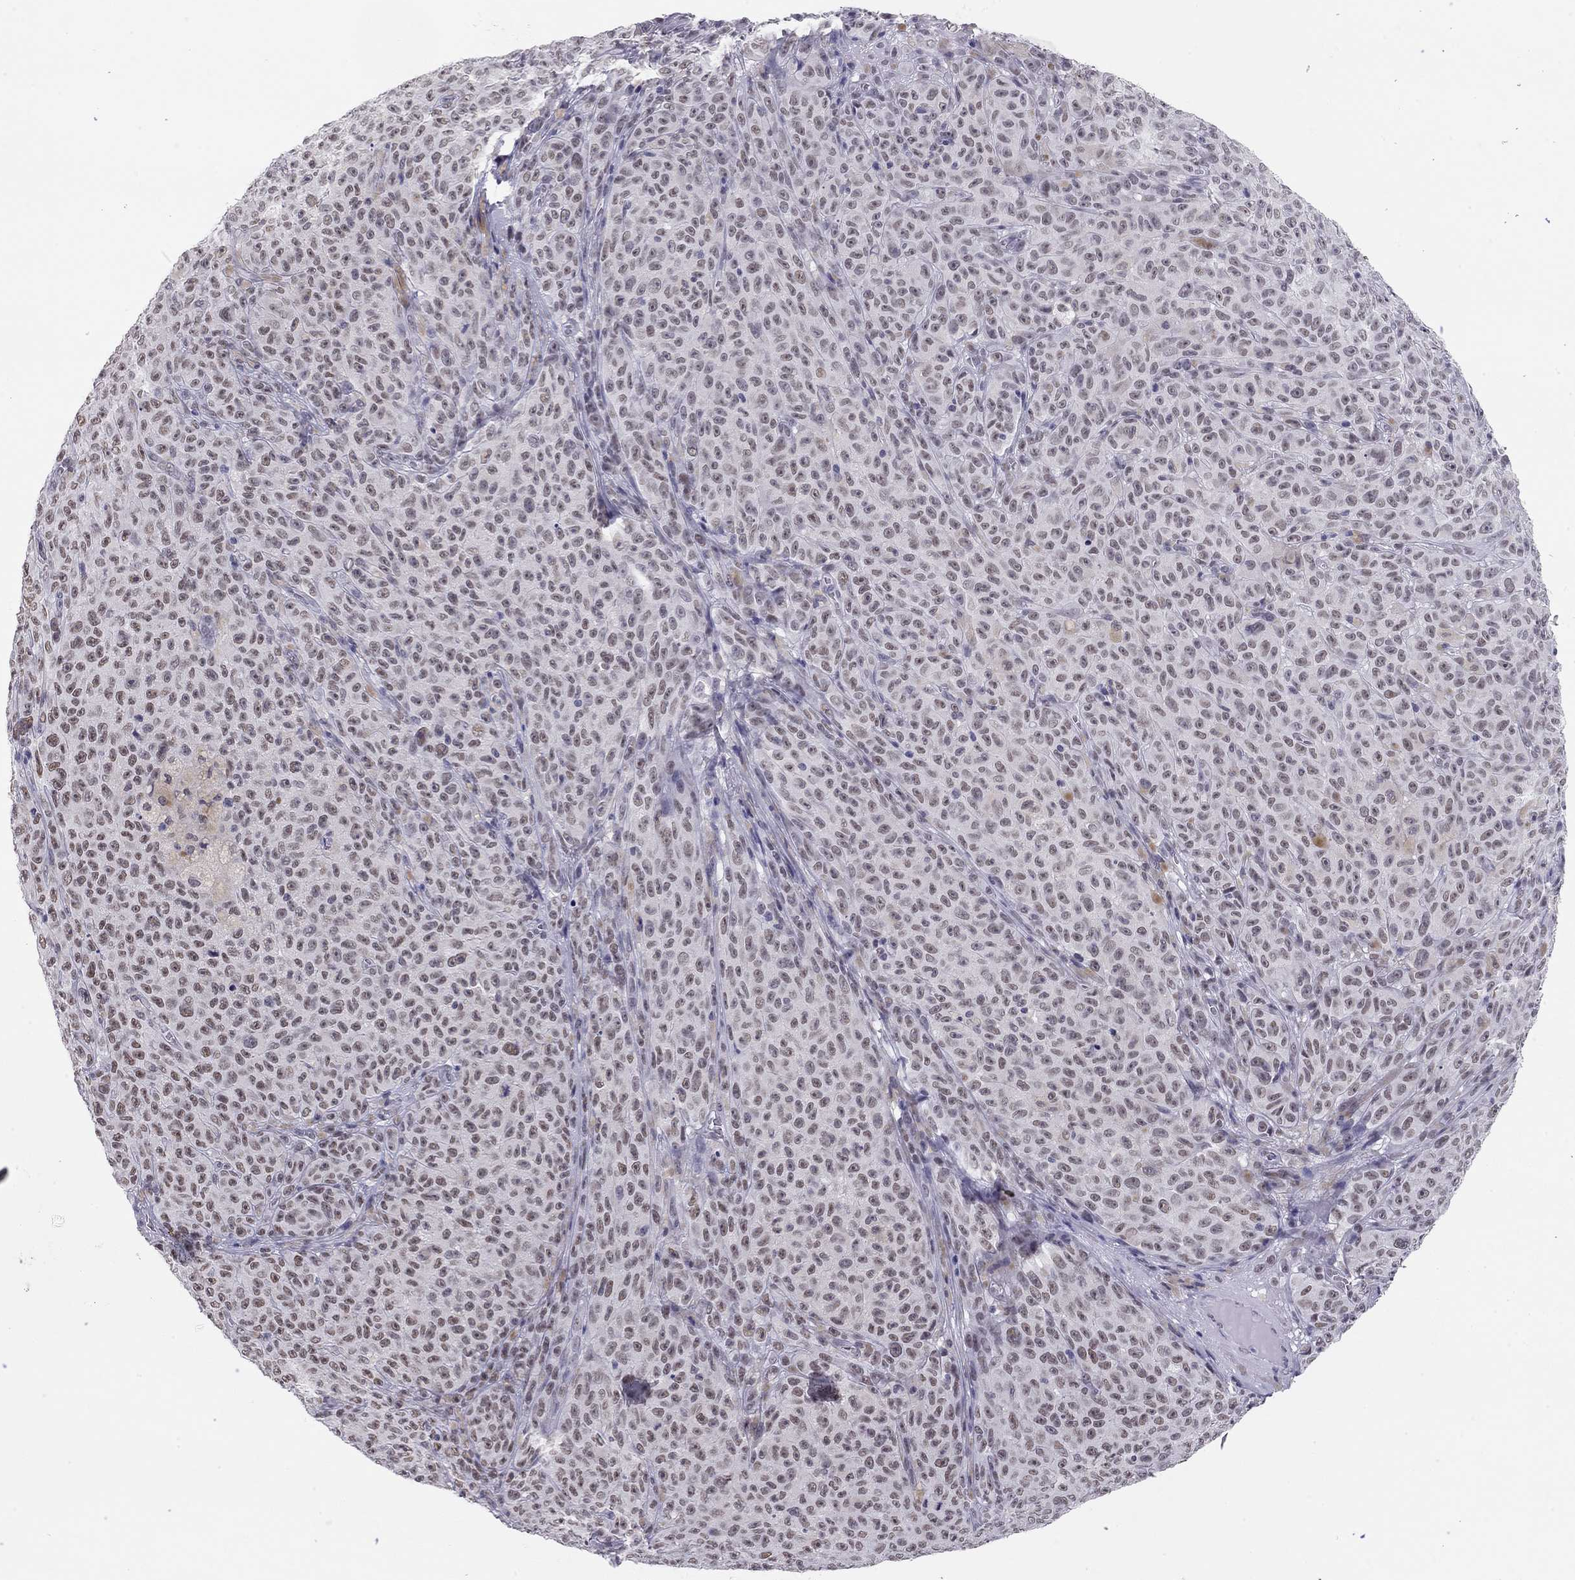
{"staining": {"intensity": "moderate", "quantity": "<25%", "location": "nuclear"}, "tissue": "melanoma", "cell_type": "Tumor cells", "image_type": "cancer", "snomed": [{"axis": "morphology", "description": "Malignant melanoma, NOS"}, {"axis": "topography", "description": "Skin"}], "caption": "Melanoma was stained to show a protein in brown. There is low levels of moderate nuclear positivity in about <25% of tumor cells. The staining was performed using DAB (3,3'-diaminobenzidine) to visualize the protein expression in brown, while the nuclei were stained in blue with hematoxylin (Magnification: 20x).", "gene": "DOT1L", "patient": {"sex": "female", "age": 82}}